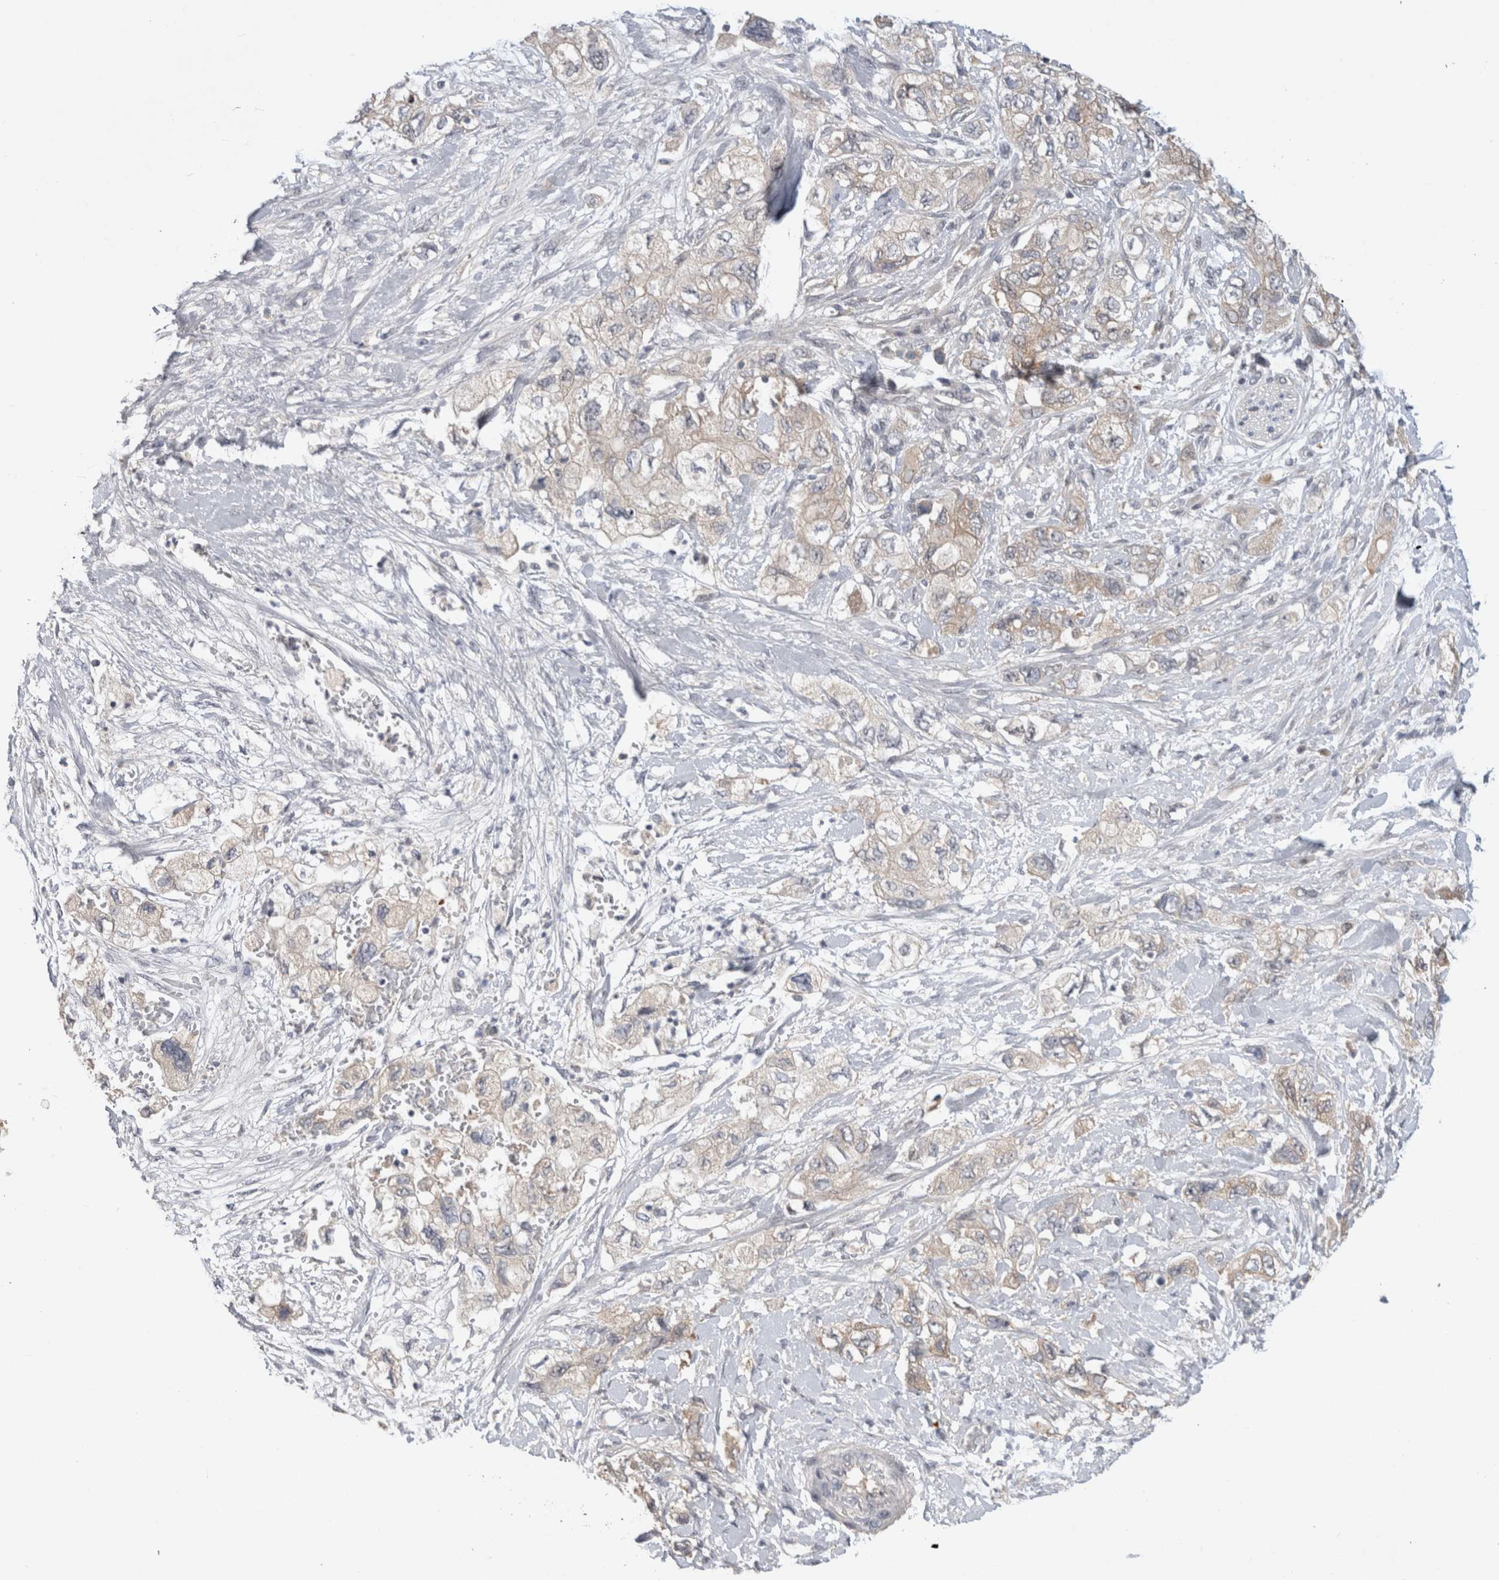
{"staining": {"intensity": "weak", "quantity": ">75%", "location": "cytoplasmic/membranous"}, "tissue": "pancreatic cancer", "cell_type": "Tumor cells", "image_type": "cancer", "snomed": [{"axis": "morphology", "description": "Adenocarcinoma, NOS"}, {"axis": "topography", "description": "Pancreas"}], "caption": "Approximately >75% of tumor cells in pancreatic cancer exhibit weak cytoplasmic/membranous protein expression as visualized by brown immunohistochemical staining.", "gene": "CERS3", "patient": {"sex": "female", "age": 73}}